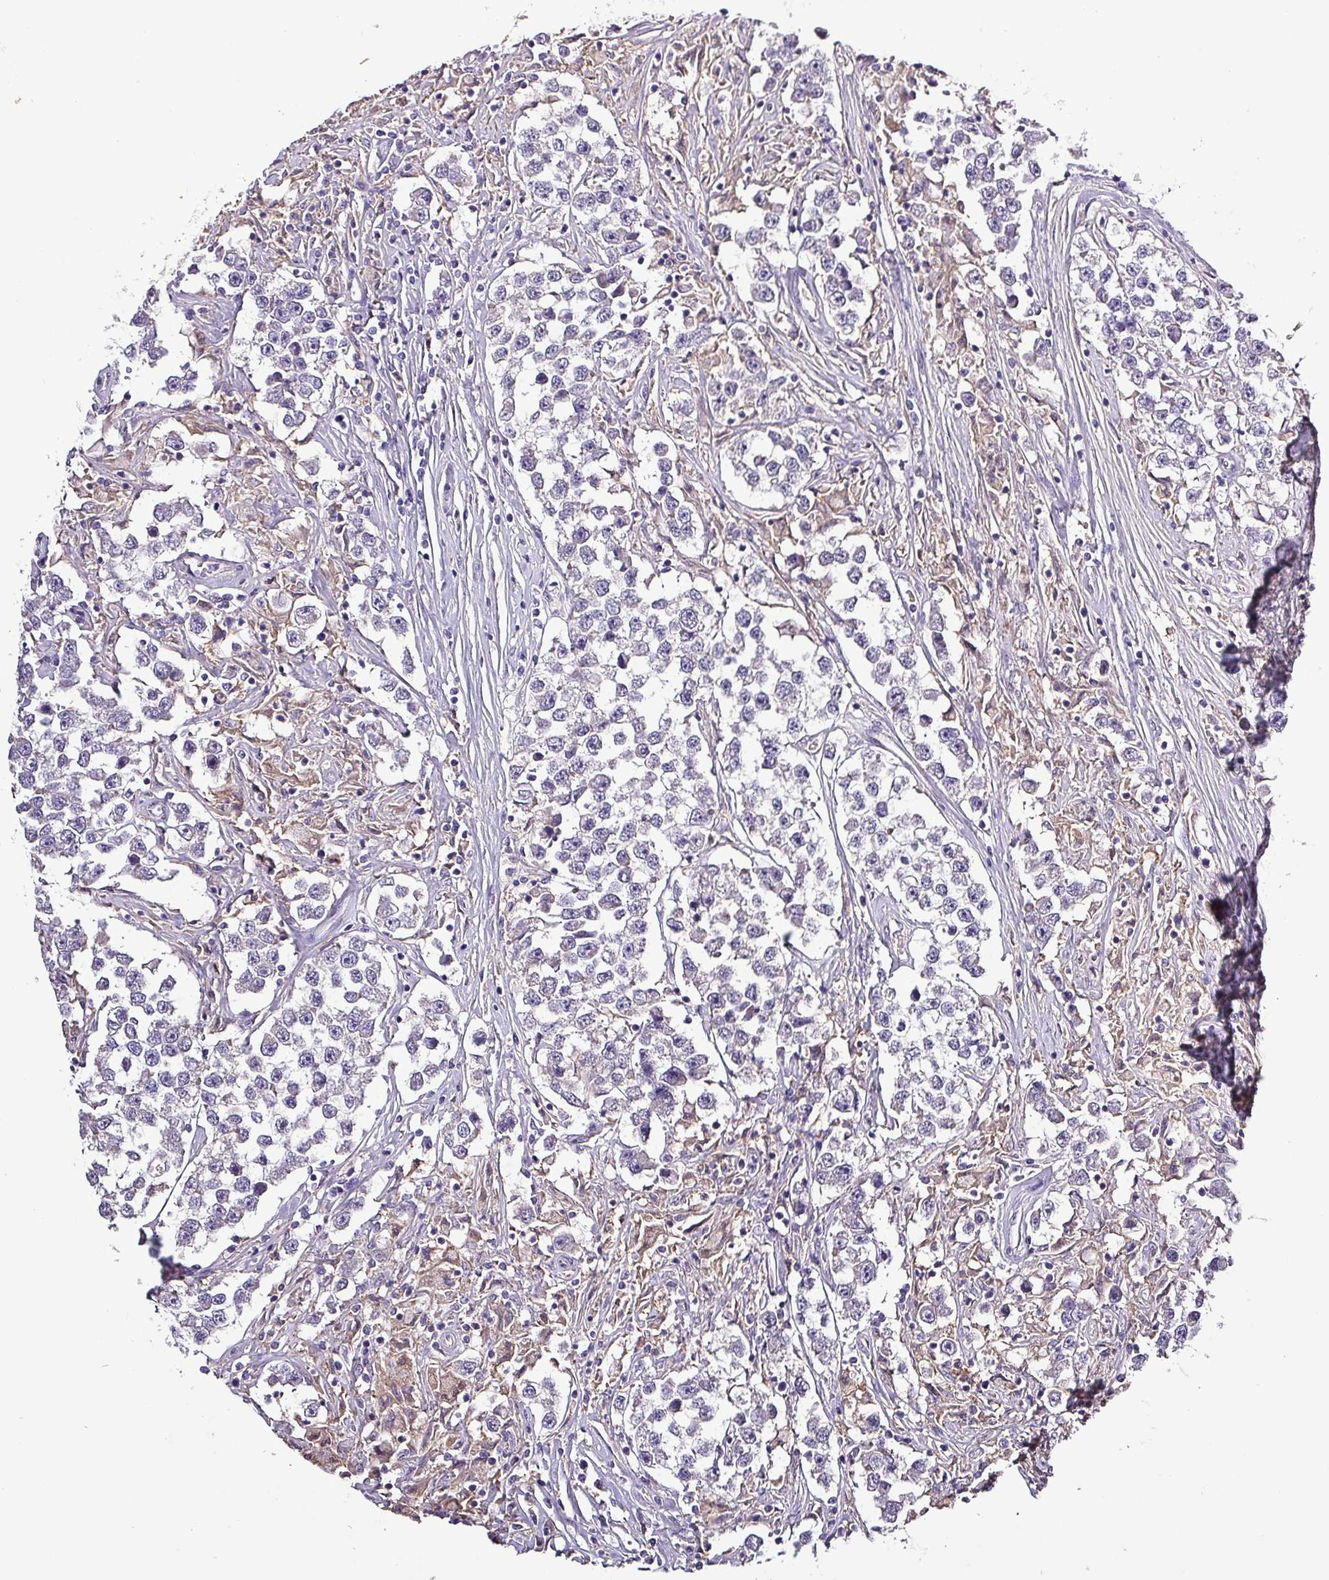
{"staining": {"intensity": "negative", "quantity": "none", "location": "none"}, "tissue": "testis cancer", "cell_type": "Tumor cells", "image_type": "cancer", "snomed": [{"axis": "morphology", "description": "Seminoma, NOS"}, {"axis": "topography", "description": "Testis"}], "caption": "Tumor cells are negative for brown protein staining in testis cancer.", "gene": "HTRA4", "patient": {"sex": "male", "age": 46}}